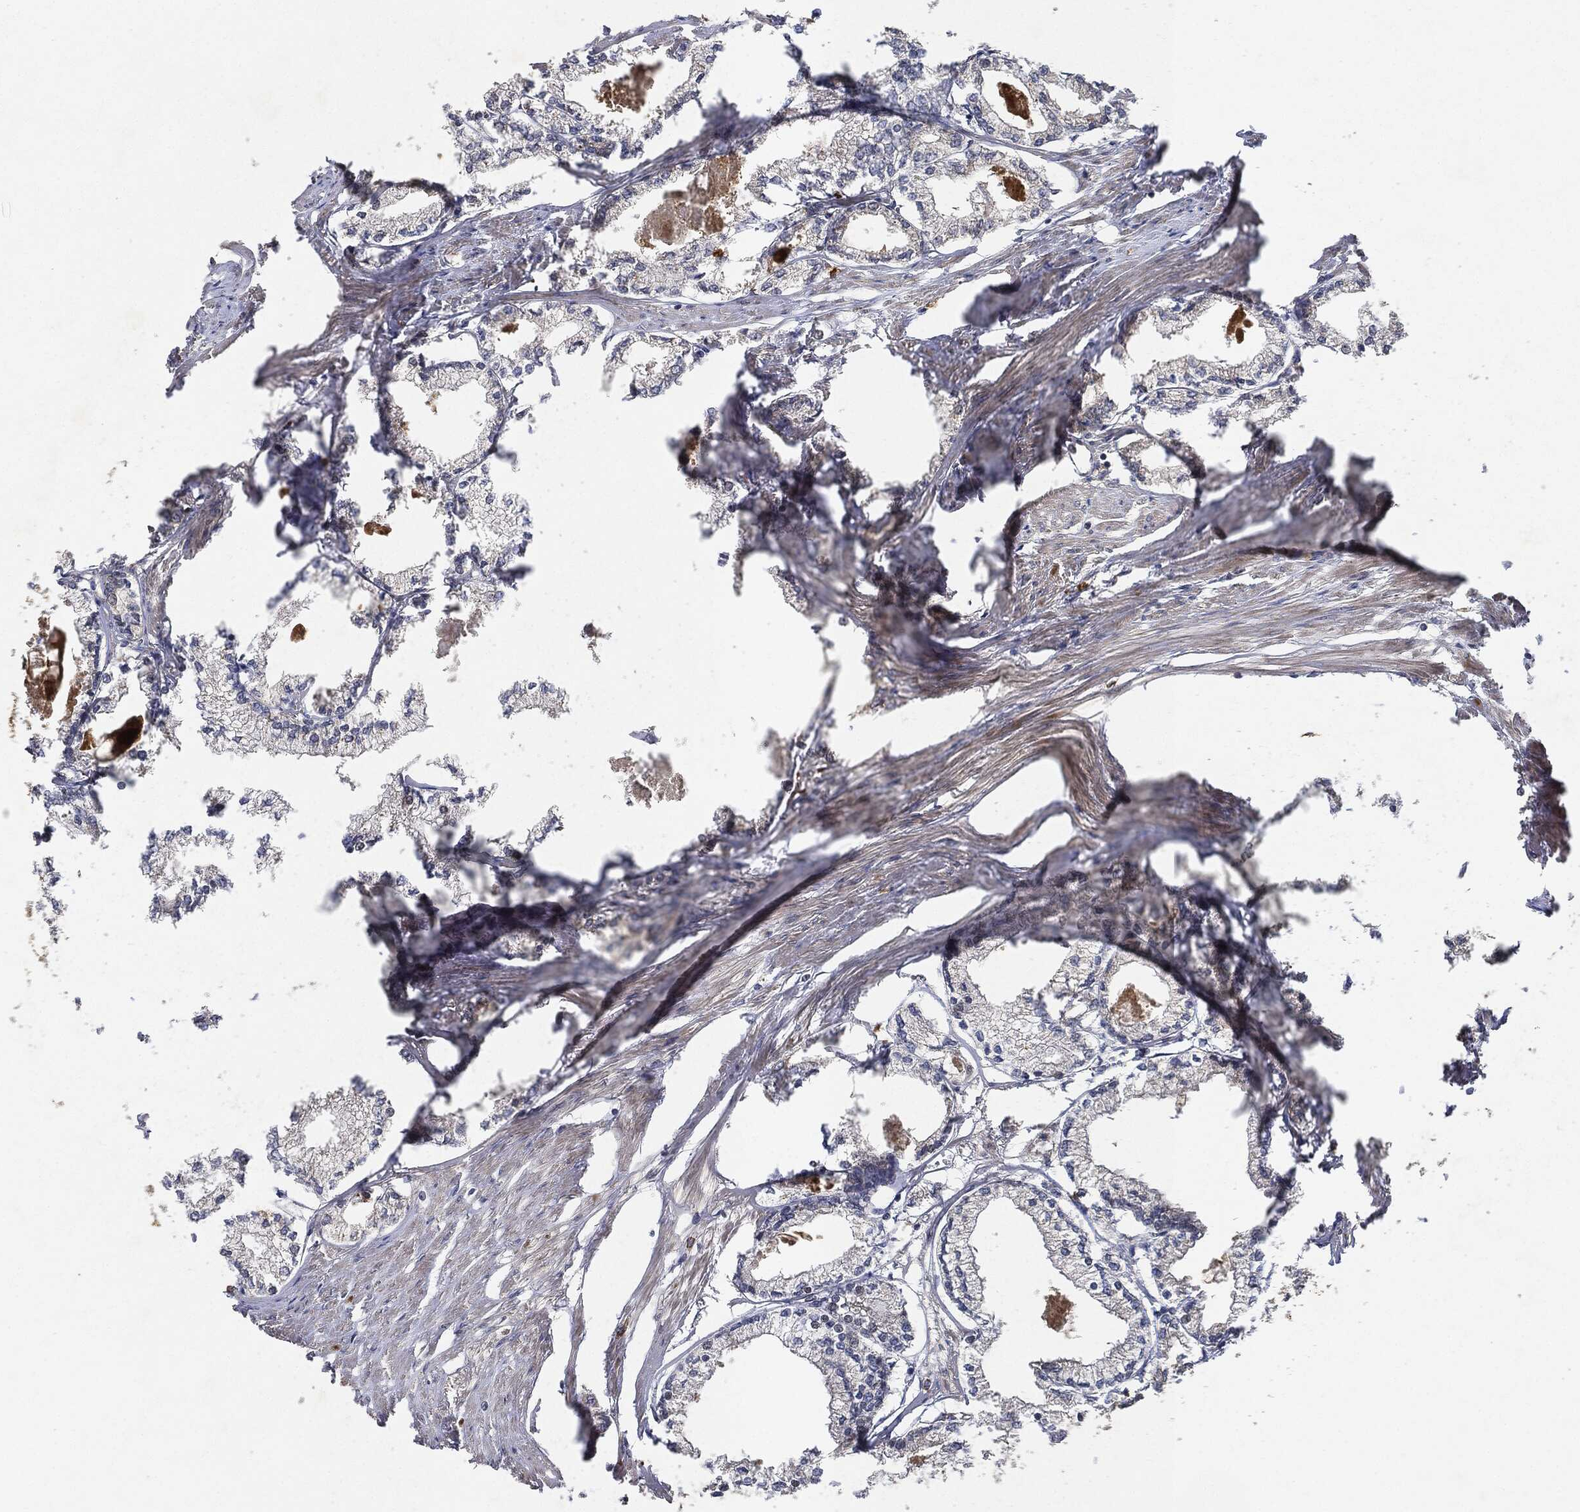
{"staining": {"intensity": "negative", "quantity": "none", "location": "none"}, "tissue": "prostate cancer", "cell_type": "Tumor cells", "image_type": "cancer", "snomed": [{"axis": "morphology", "description": "Adenocarcinoma, NOS"}, {"axis": "topography", "description": "Prostate"}], "caption": "Prostate cancer was stained to show a protein in brown. There is no significant positivity in tumor cells. Brightfield microscopy of immunohistochemistry stained with DAB (3,3'-diaminobenzidine) (brown) and hematoxylin (blue), captured at high magnification.", "gene": "MLST8", "patient": {"sex": "male", "age": 56}}